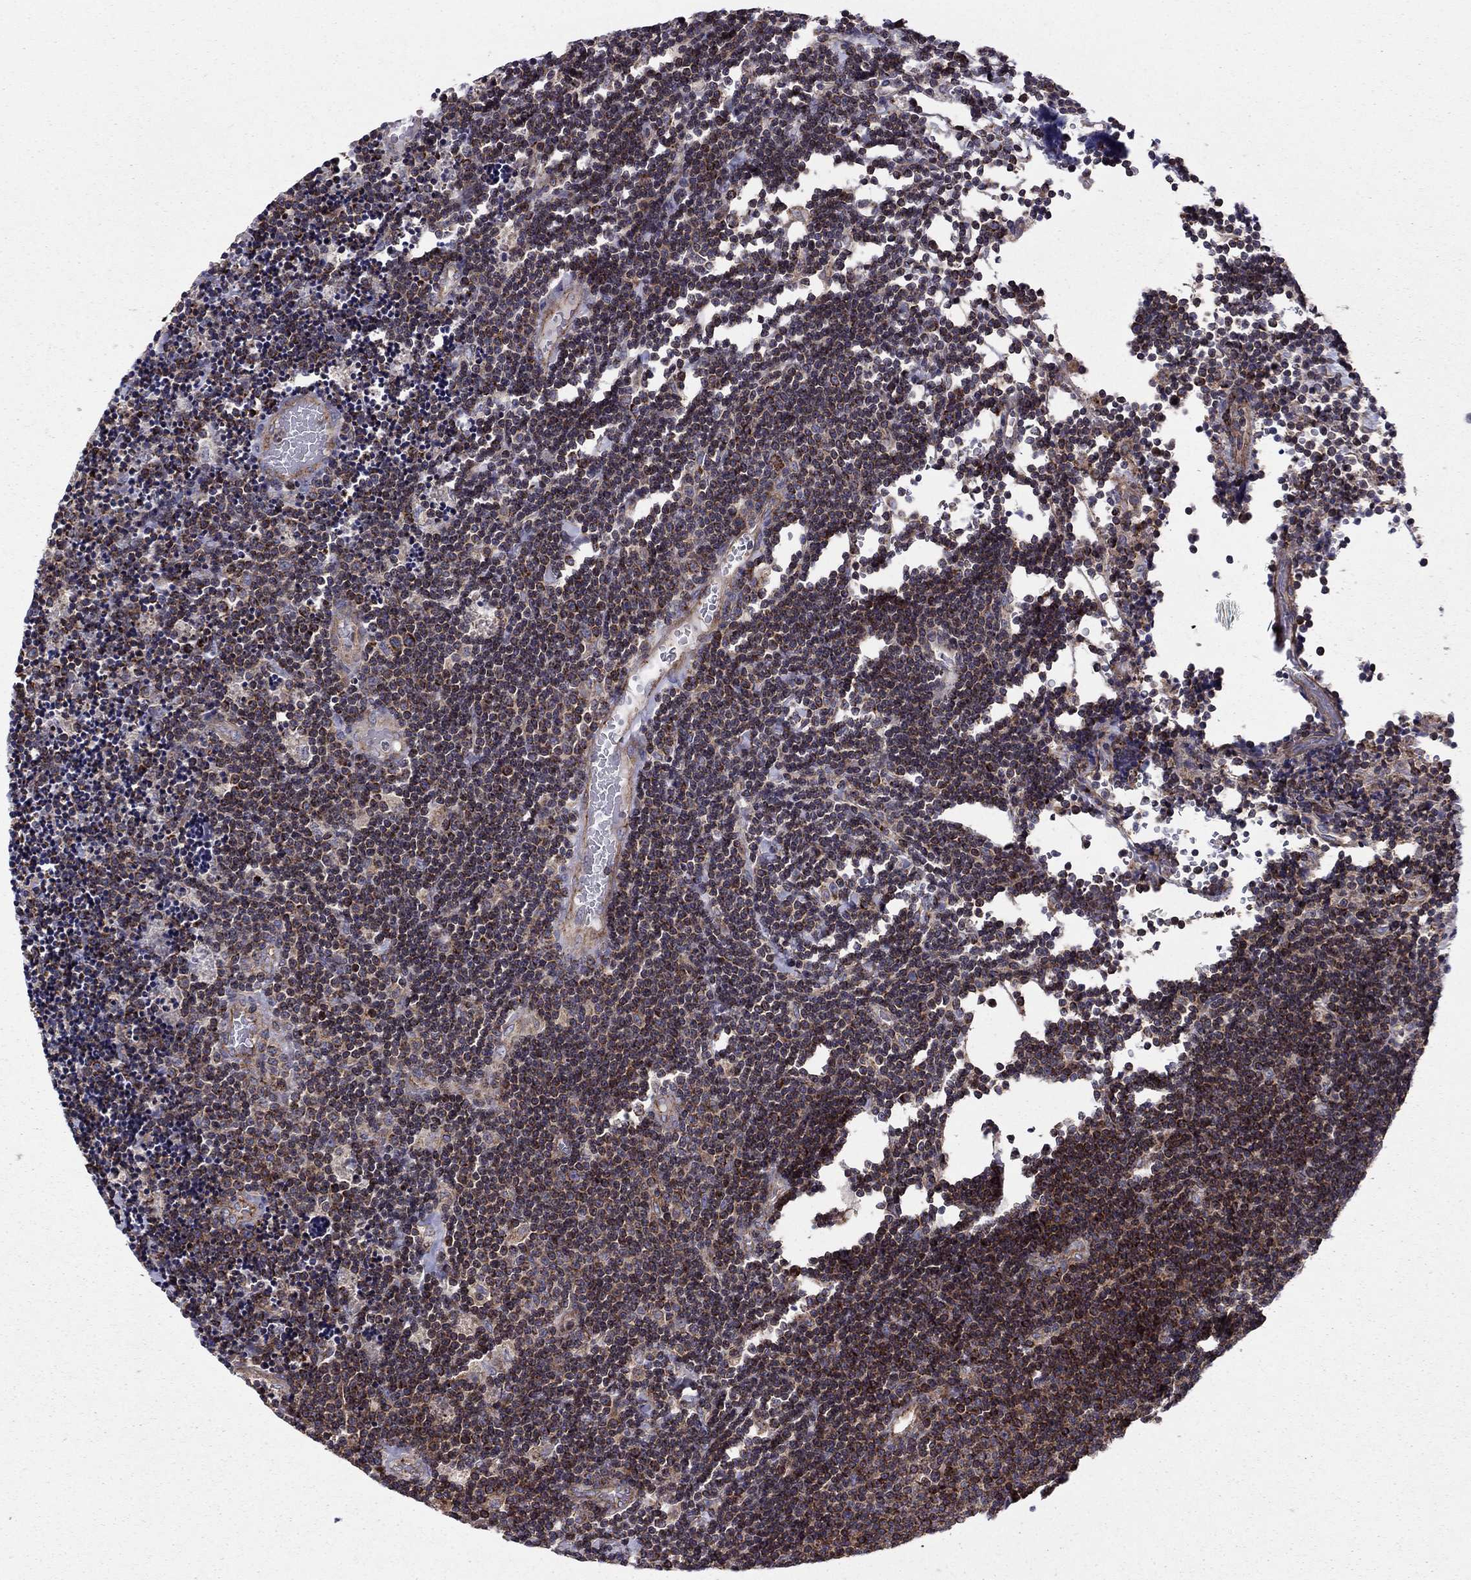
{"staining": {"intensity": "strong", "quantity": "<25%", "location": "cytoplasmic/membranous"}, "tissue": "lymphoma", "cell_type": "Tumor cells", "image_type": "cancer", "snomed": [{"axis": "morphology", "description": "Malignant lymphoma, non-Hodgkin's type, Low grade"}, {"axis": "topography", "description": "Brain"}], "caption": "A medium amount of strong cytoplasmic/membranous expression is identified in approximately <25% of tumor cells in lymphoma tissue.", "gene": "ALG6", "patient": {"sex": "female", "age": 66}}